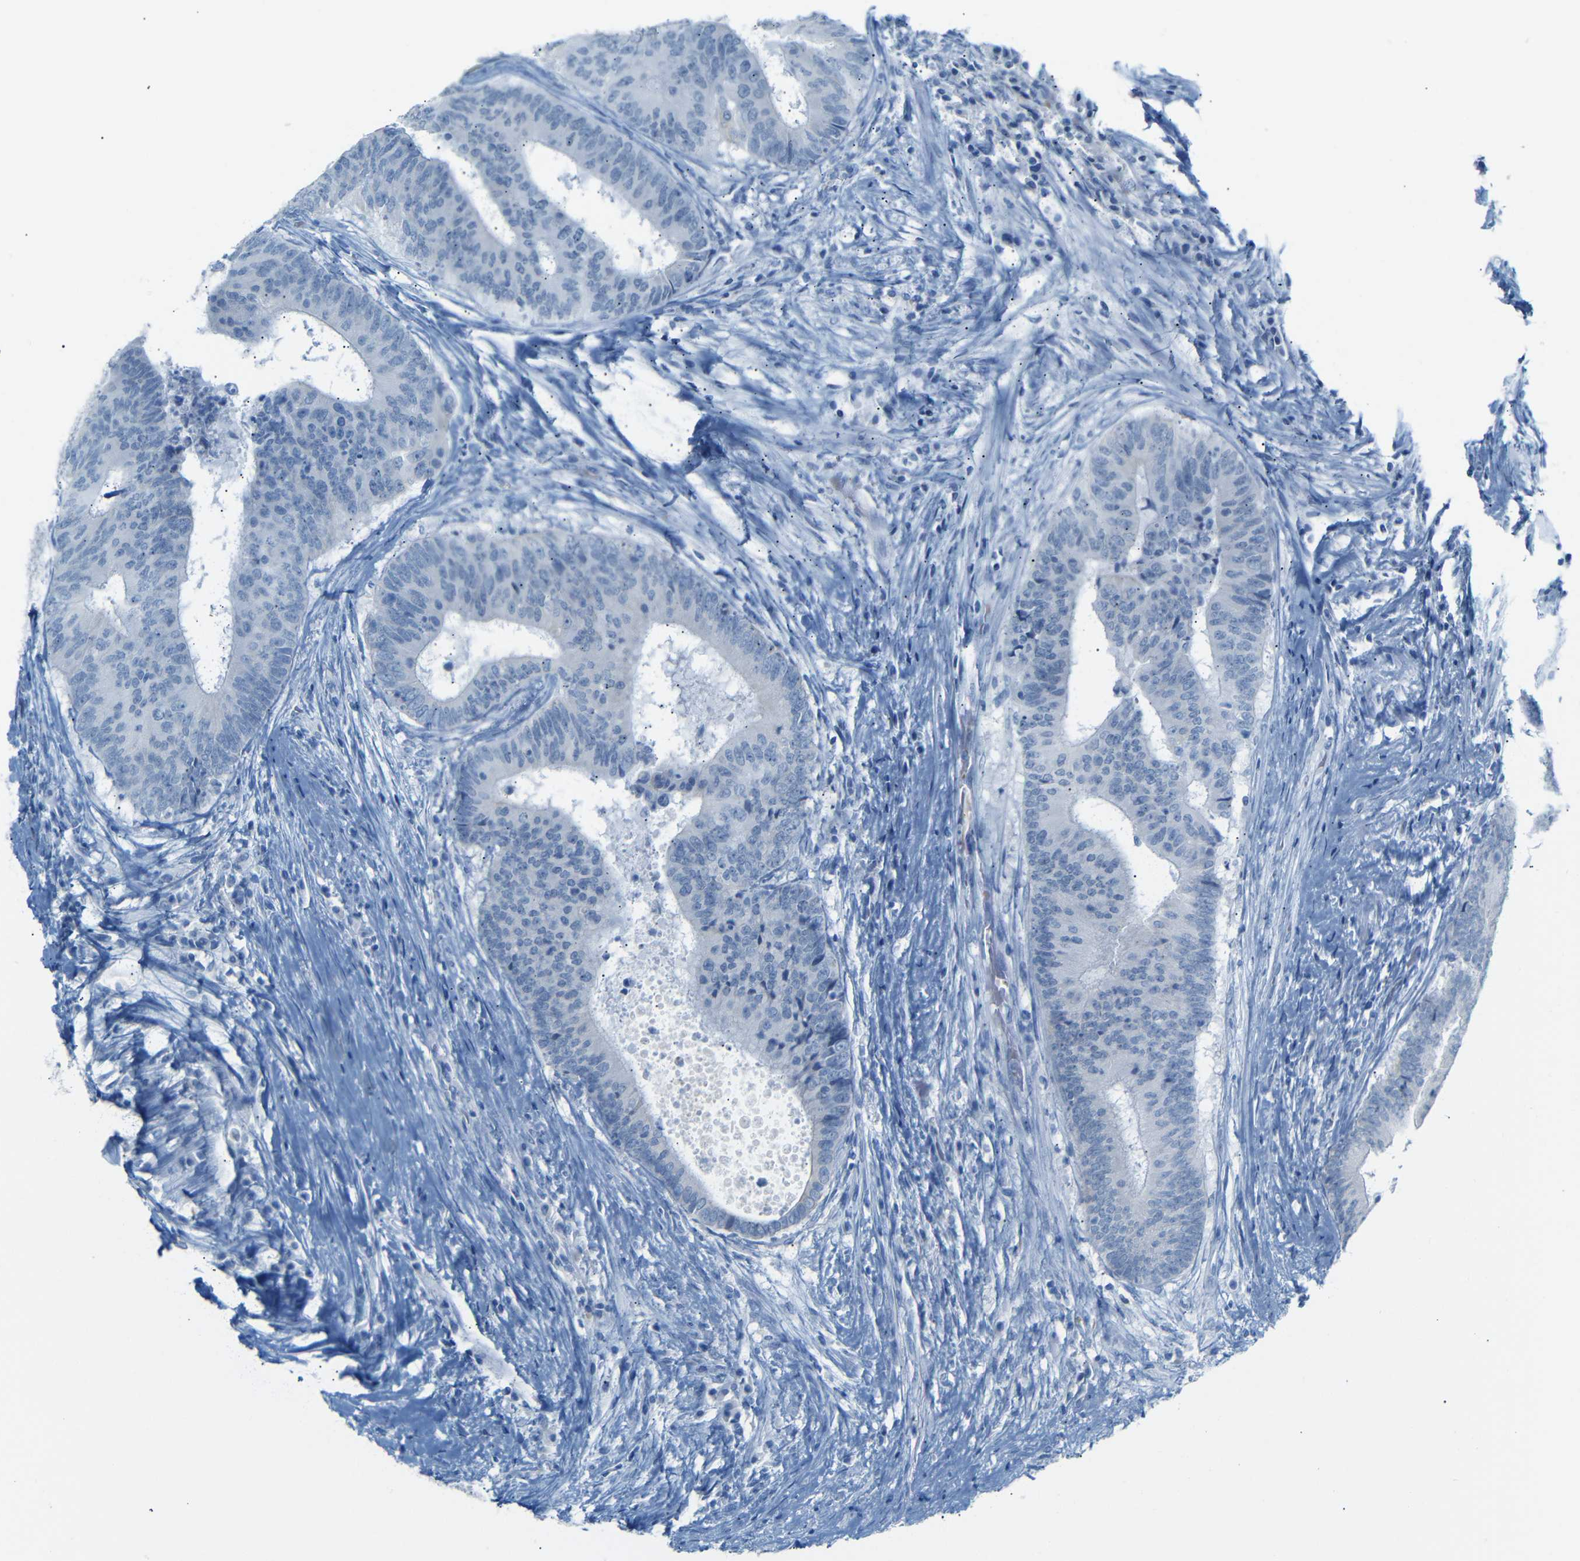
{"staining": {"intensity": "negative", "quantity": "none", "location": "none"}, "tissue": "colorectal cancer", "cell_type": "Tumor cells", "image_type": "cancer", "snomed": [{"axis": "morphology", "description": "Adenocarcinoma, NOS"}, {"axis": "topography", "description": "Rectum"}], "caption": "A high-resolution image shows IHC staining of colorectal cancer (adenocarcinoma), which displays no significant staining in tumor cells. Brightfield microscopy of immunohistochemistry stained with DAB (brown) and hematoxylin (blue), captured at high magnification.", "gene": "DYNAP", "patient": {"sex": "male", "age": 72}}